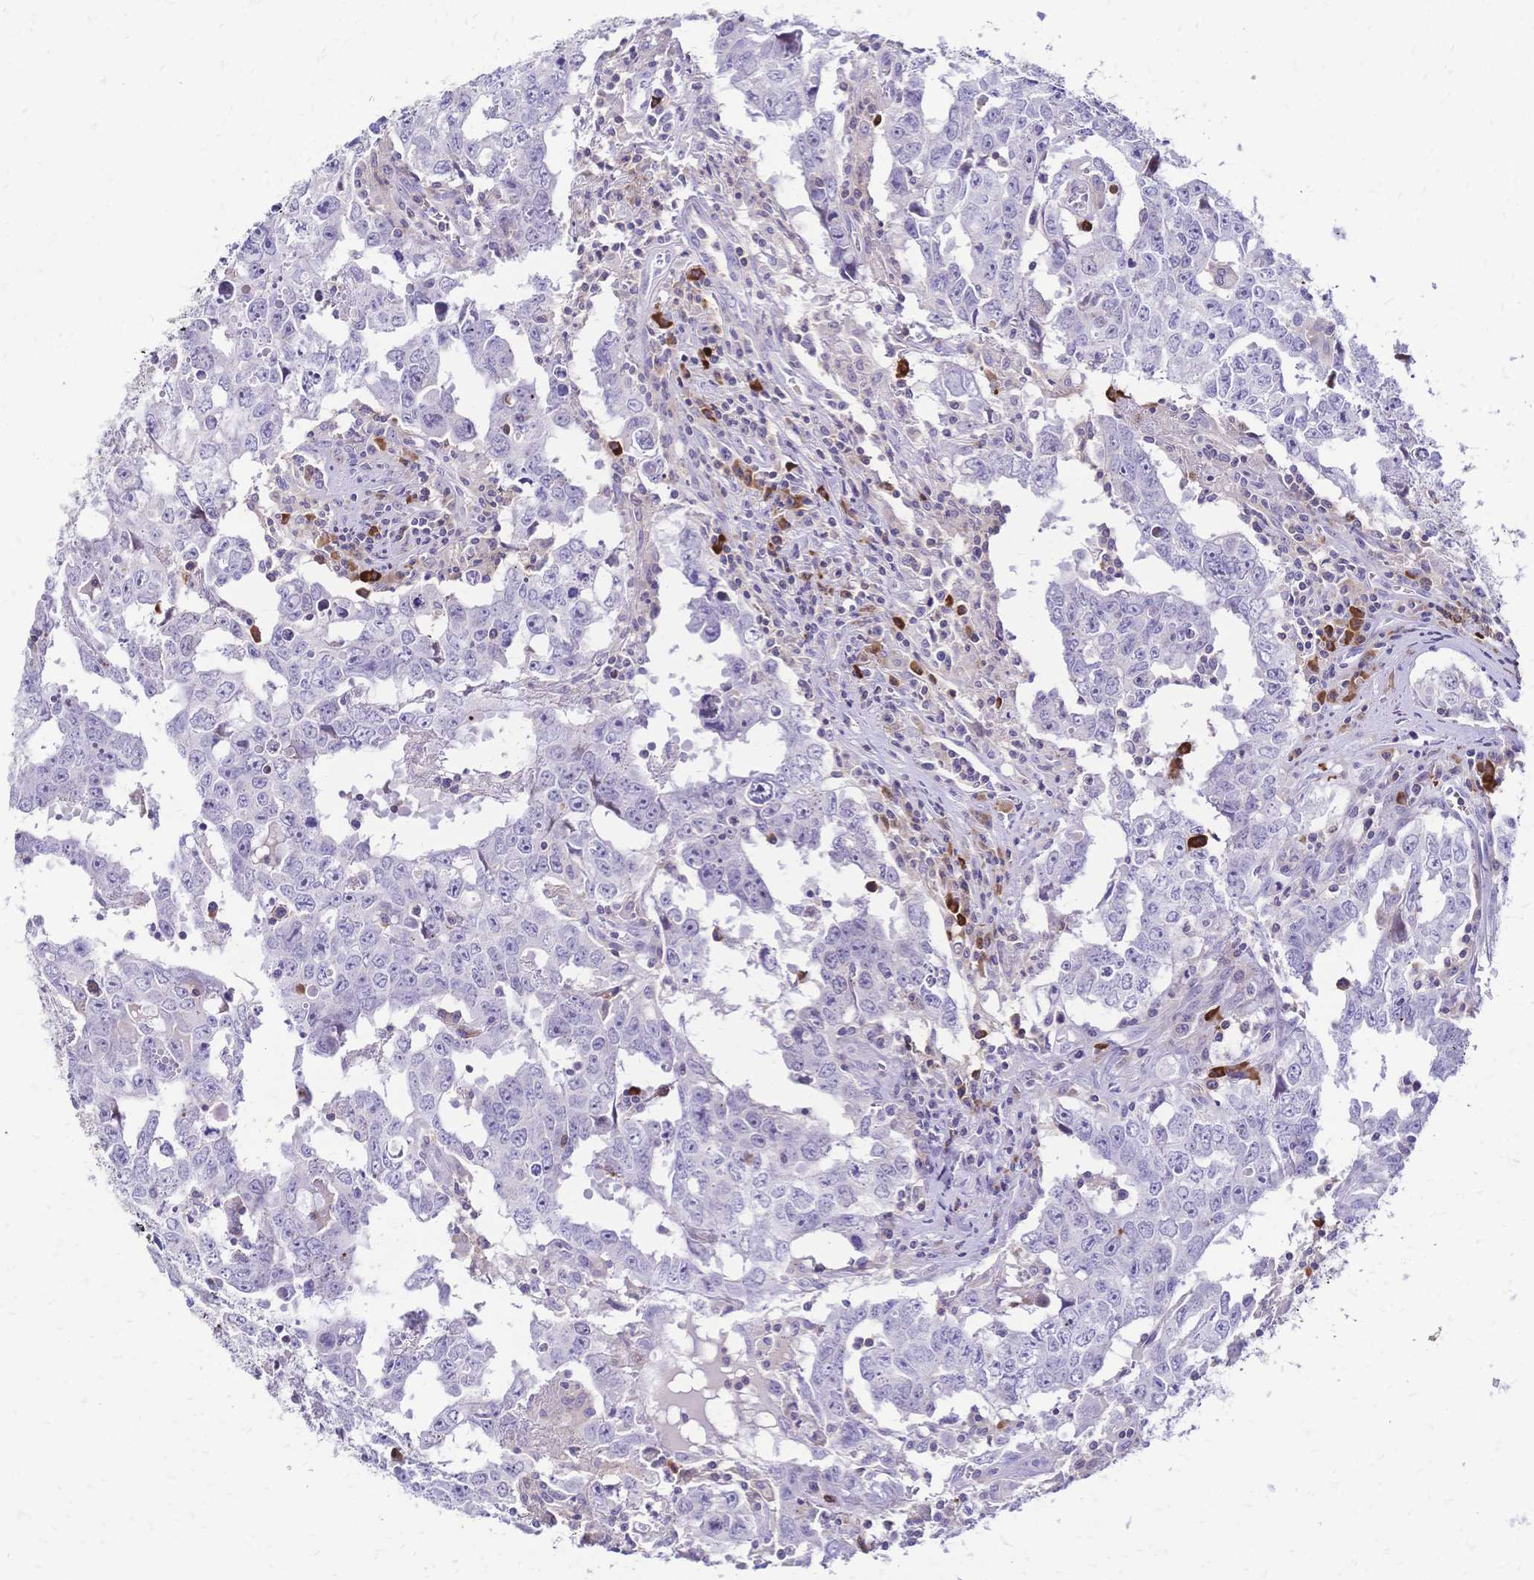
{"staining": {"intensity": "negative", "quantity": "none", "location": "none"}, "tissue": "testis cancer", "cell_type": "Tumor cells", "image_type": "cancer", "snomed": [{"axis": "morphology", "description": "Carcinoma, Embryonal, NOS"}, {"axis": "topography", "description": "Testis"}], "caption": "Photomicrograph shows no significant protein positivity in tumor cells of embryonal carcinoma (testis).", "gene": "IL2RA", "patient": {"sex": "male", "age": 22}}